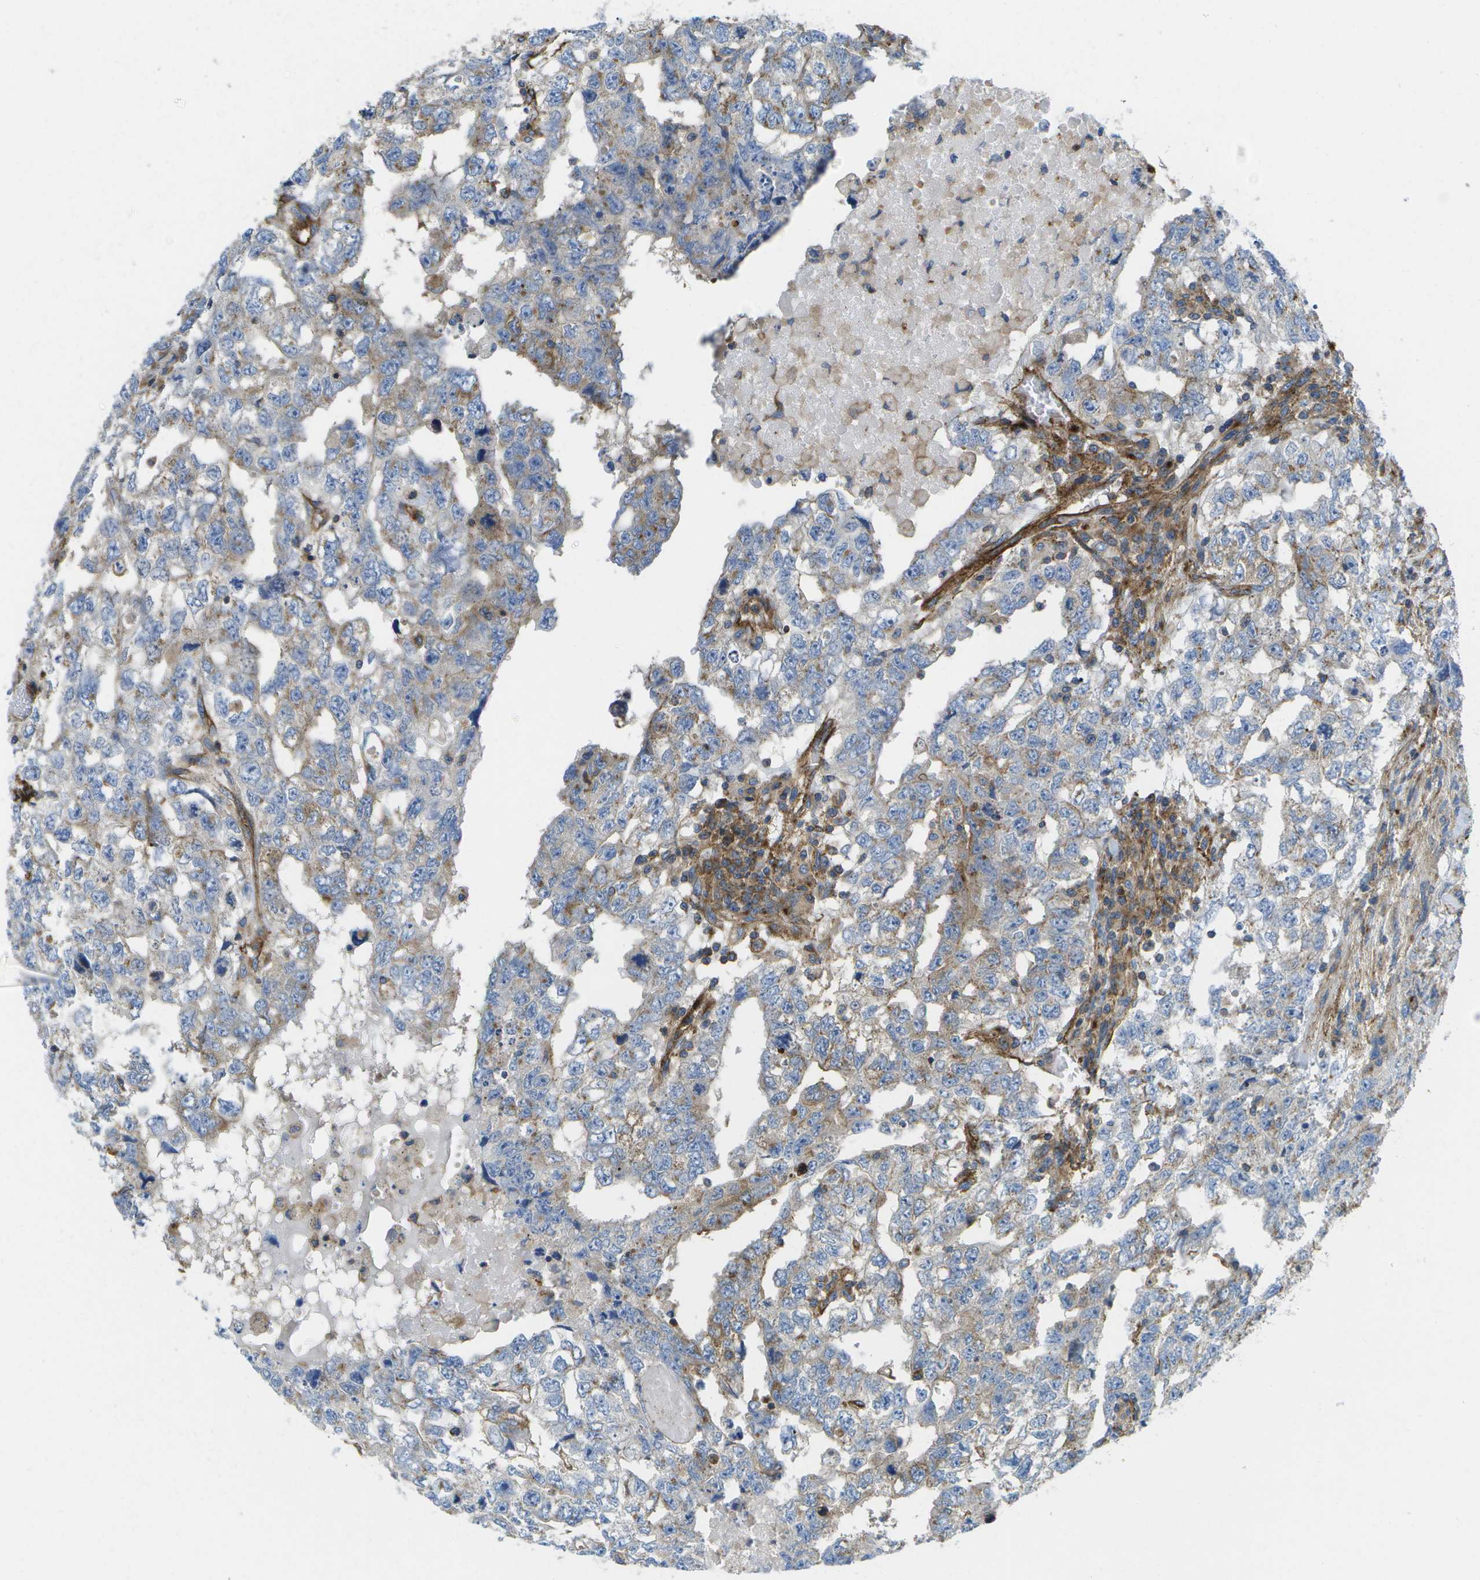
{"staining": {"intensity": "weak", "quantity": "25%-75%", "location": "cytoplasmic/membranous"}, "tissue": "testis cancer", "cell_type": "Tumor cells", "image_type": "cancer", "snomed": [{"axis": "morphology", "description": "Carcinoma, Embryonal, NOS"}, {"axis": "topography", "description": "Testis"}], "caption": "Testis cancer (embryonal carcinoma) tissue shows weak cytoplasmic/membranous positivity in approximately 25%-75% of tumor cells (DAB (3,3'-diaminobenzidine) IHC with brightfield microscopy, high magnification).", "gene": "BST2", "patient": {"sex": "male", "age": 36}}